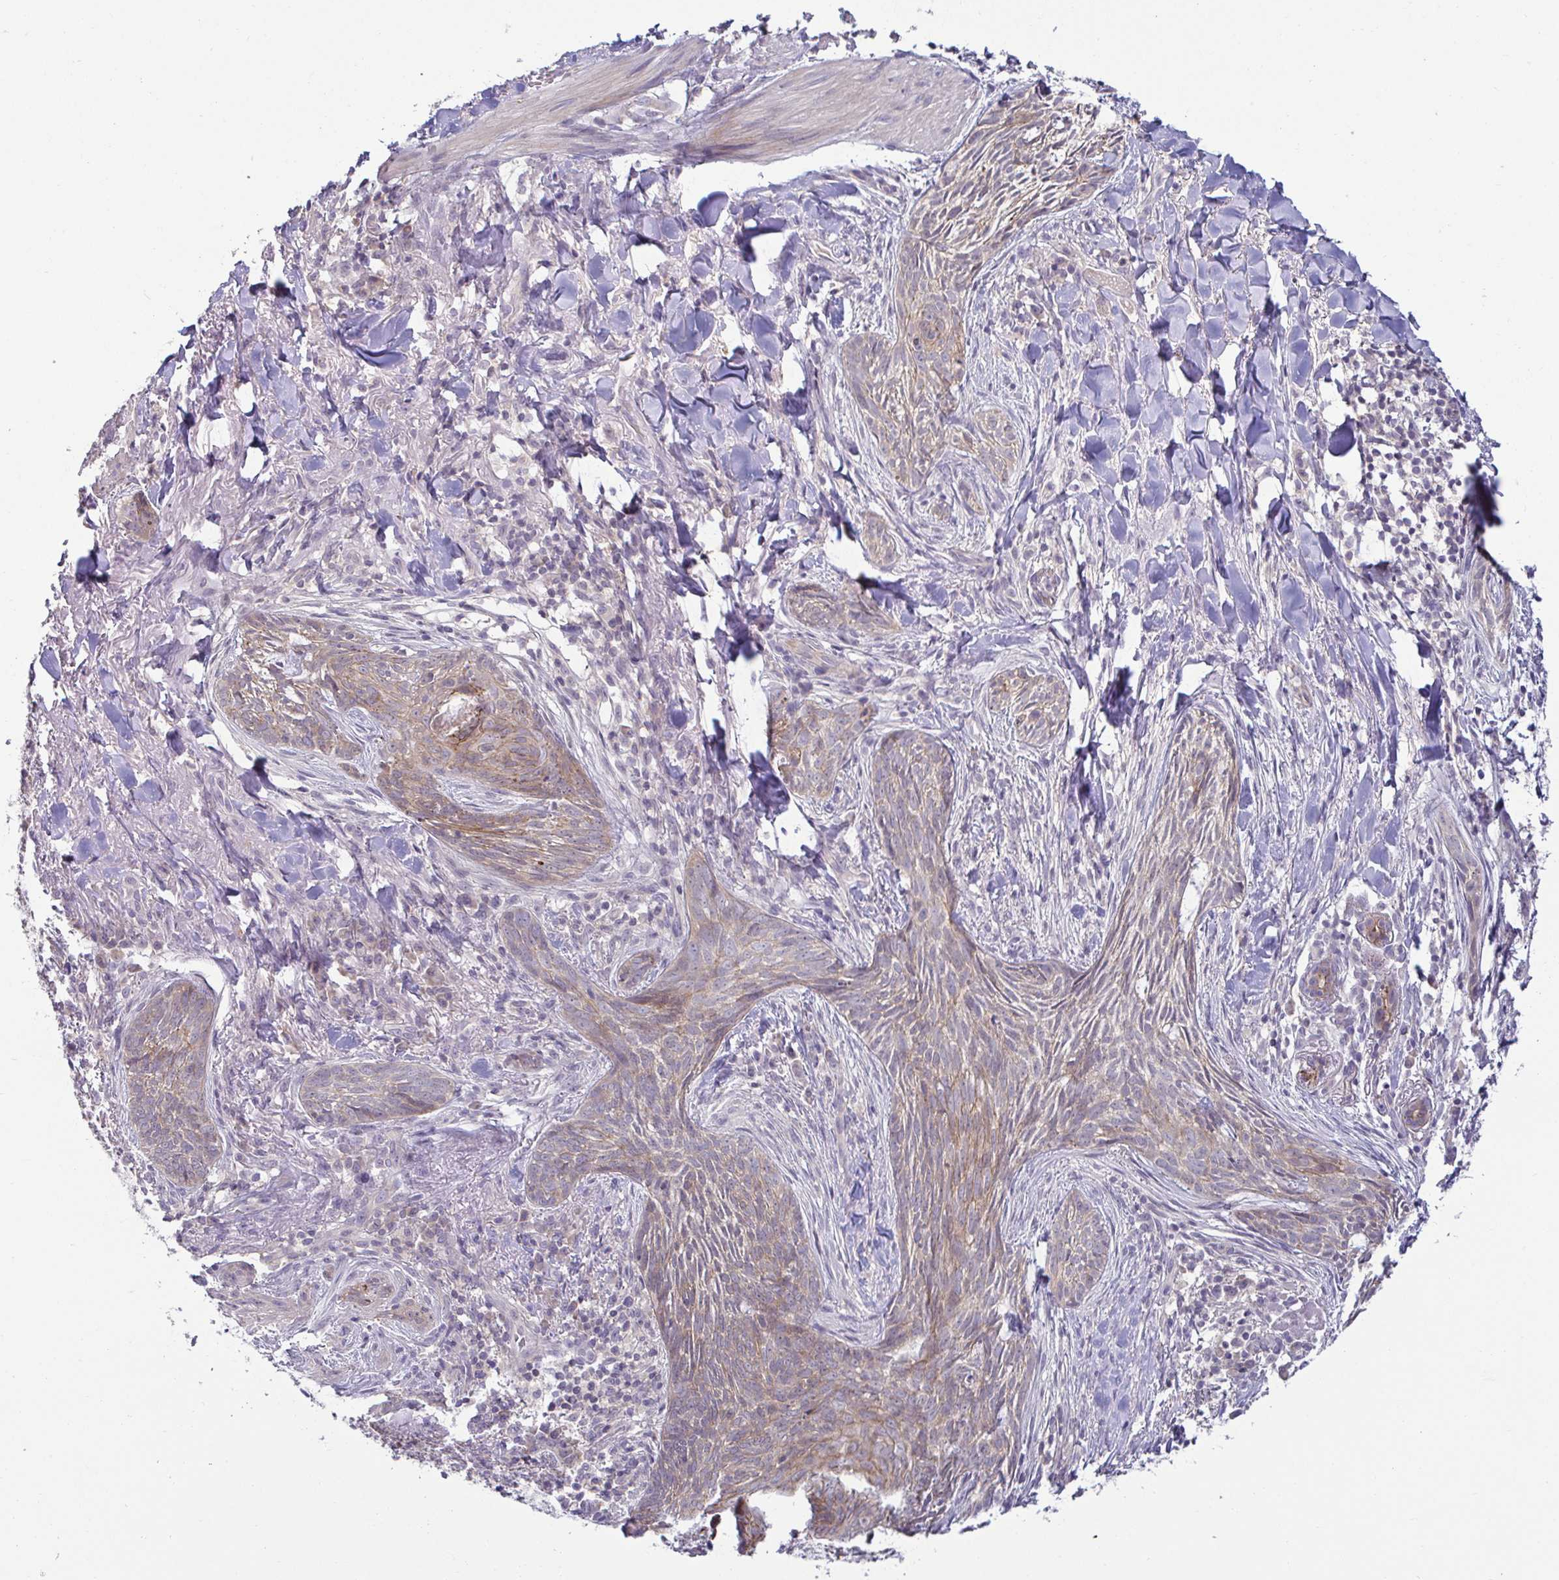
{"staining": {"intensity": "weak", "quantity": "25%-75%", "location": "cytoplasmic/membranous"}, "tissue": "skin cancer", "cell_type": "Tumor cells", "image_type": "cancer", "snomed": [{"axis": "morphology", "description": "Basal cell carcinoma"}, {"axis": "topography", "description": "Skin"}], "caption": "Immunohistochemical staining of human skin basal cell carcinoma exhibits low levels of weak cytoplasmic/membranous protein staining in approximately 25%-75% of tumor cells.", "gene": "GSTM1", "patient": {"sex": "female", "age": 93}}